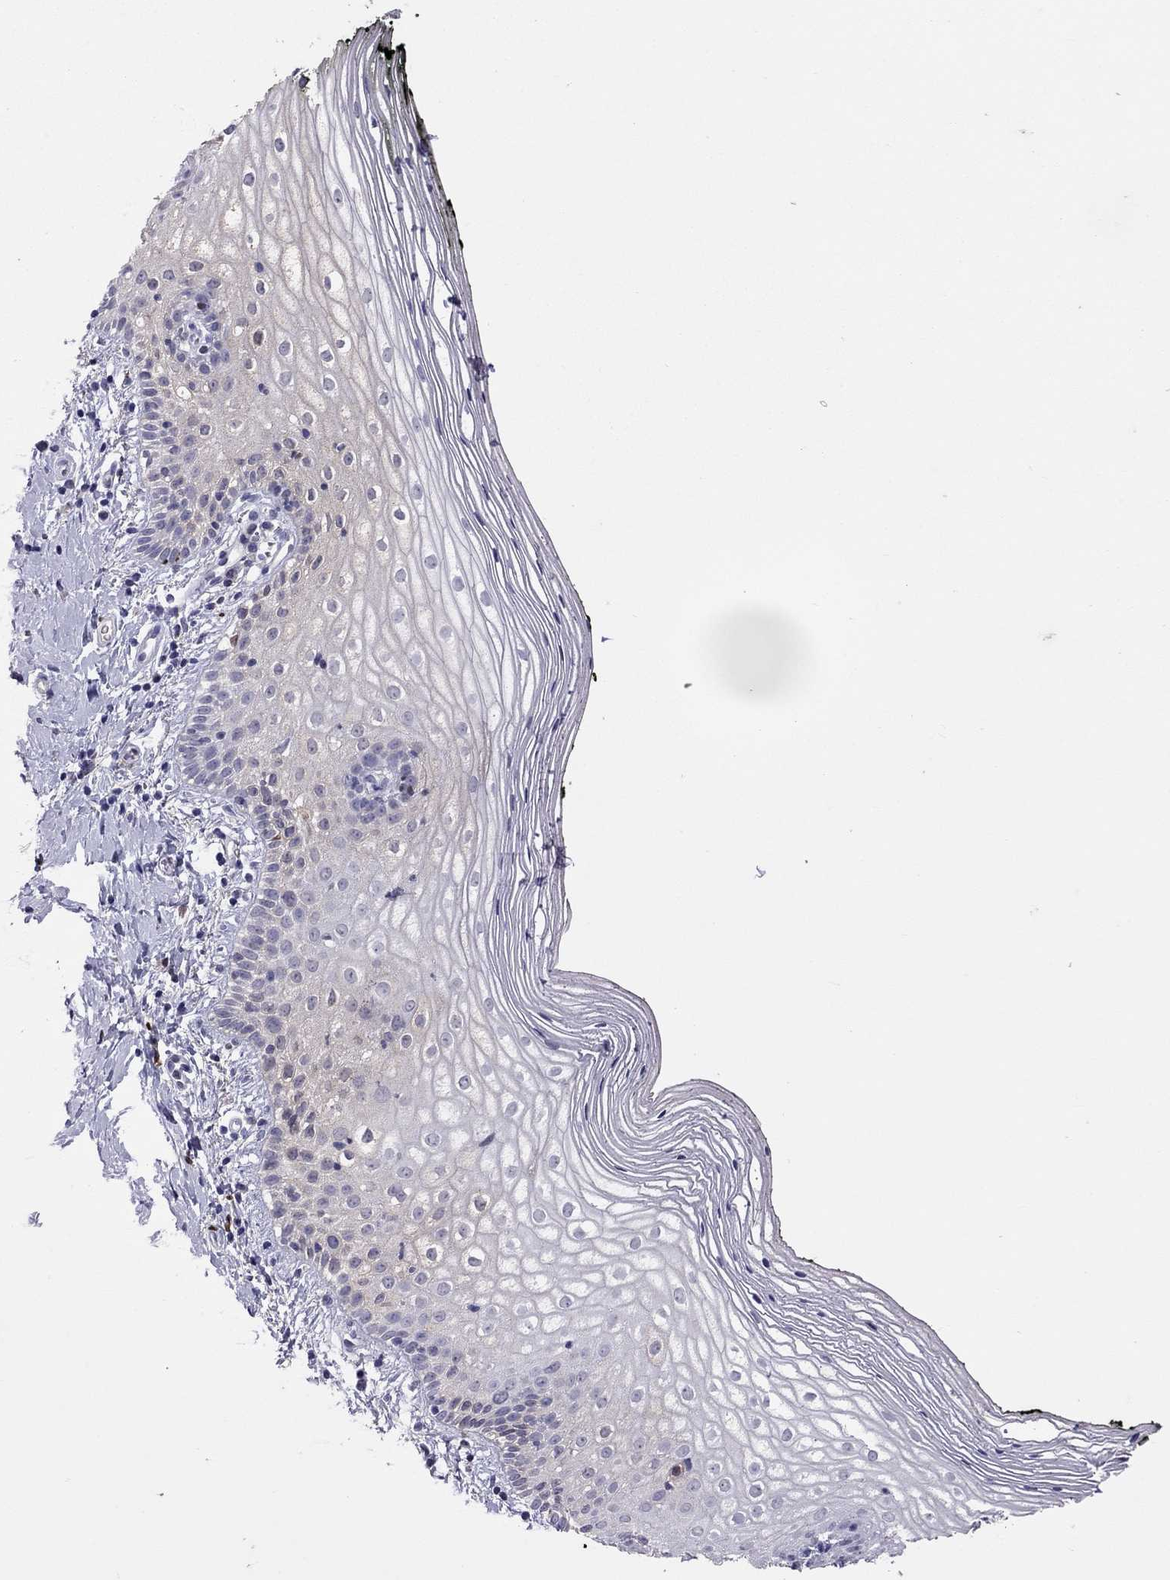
{"staining": {"intensity": "negative", "quantity": "none", "location": "none"}, "tissue": "vagina", "cell_type": "Squamous epithelial cells", "image_type": "normal", "snomed": [{"axis": "morphology", "description": "Normal tissue, NOS"}, {"axis": "topography", "description": "Vagina"}], "caption": "A high-resolution photomicrograph shows immunohistochemistry staining of benign vagina, which reveals no significant expression in squamous epithelial cells. Nuclei are stained in blue.", "gene": "SERPINA3", "patient": {"sex": "female", "age": 47}}